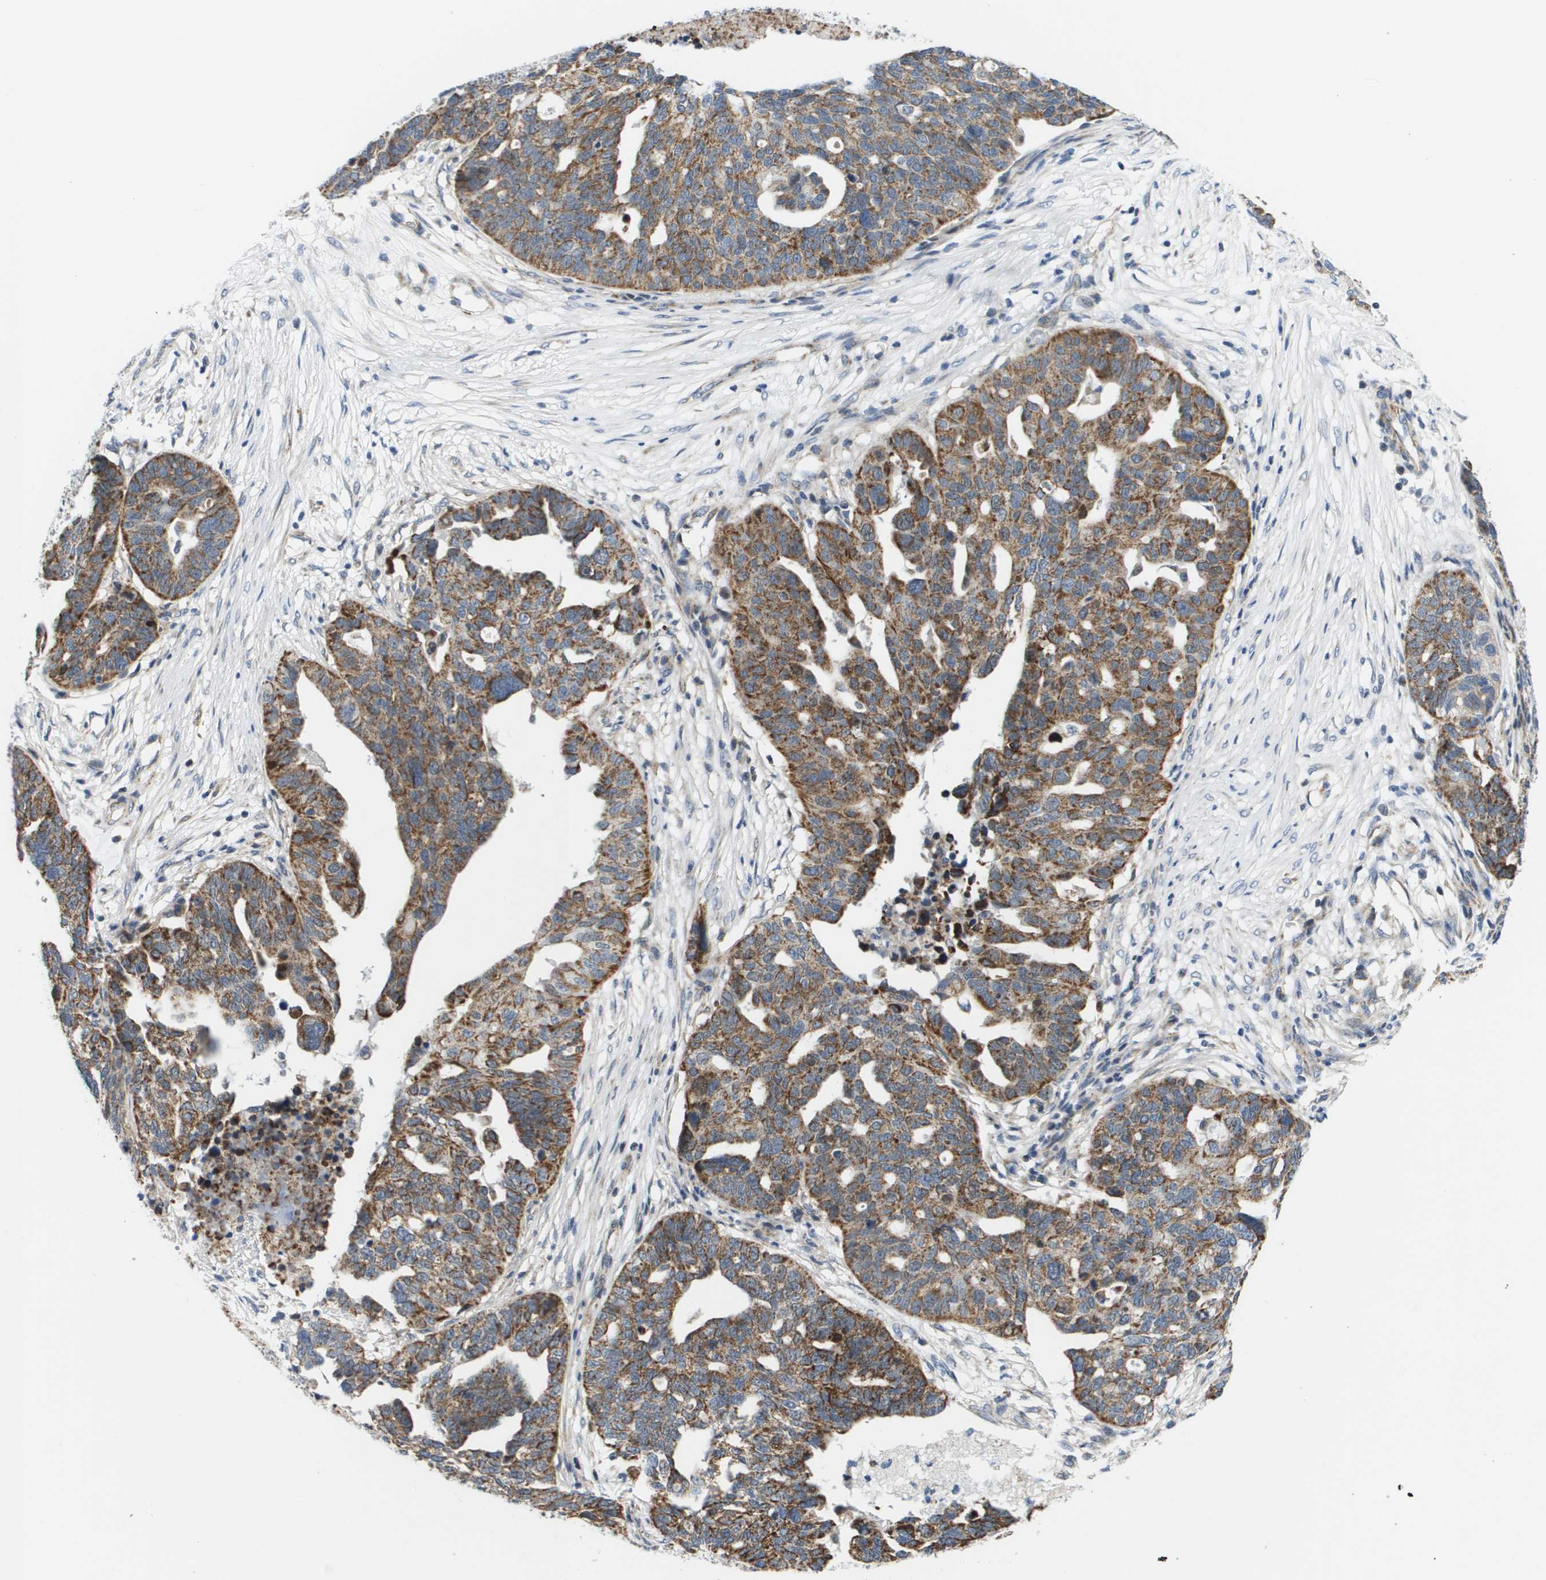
{"staining": {"intensity": "moderate", "quantity": ">75%", "location": "cytoplasmic/membranous"}, "tissue": "ovarian cancer", "cell_type": "Tumor cells", "image_type": "cancer", "snomed": [{"axis": "morphology", "description": "Cystadenocarcinoma, serous, NOS"}, {"axis": "topography", "description": "Ovary"}], "caption": "There is medium levels of moderate cytoplasmic/membranous positivity in tumor cells of ovarian cancer (serous cystadenocarcinoma), as demonstrated by immunohistochemical staining (brown color).", "gene": "KRT23", "patient": {"sex": "female", "age": 59}}